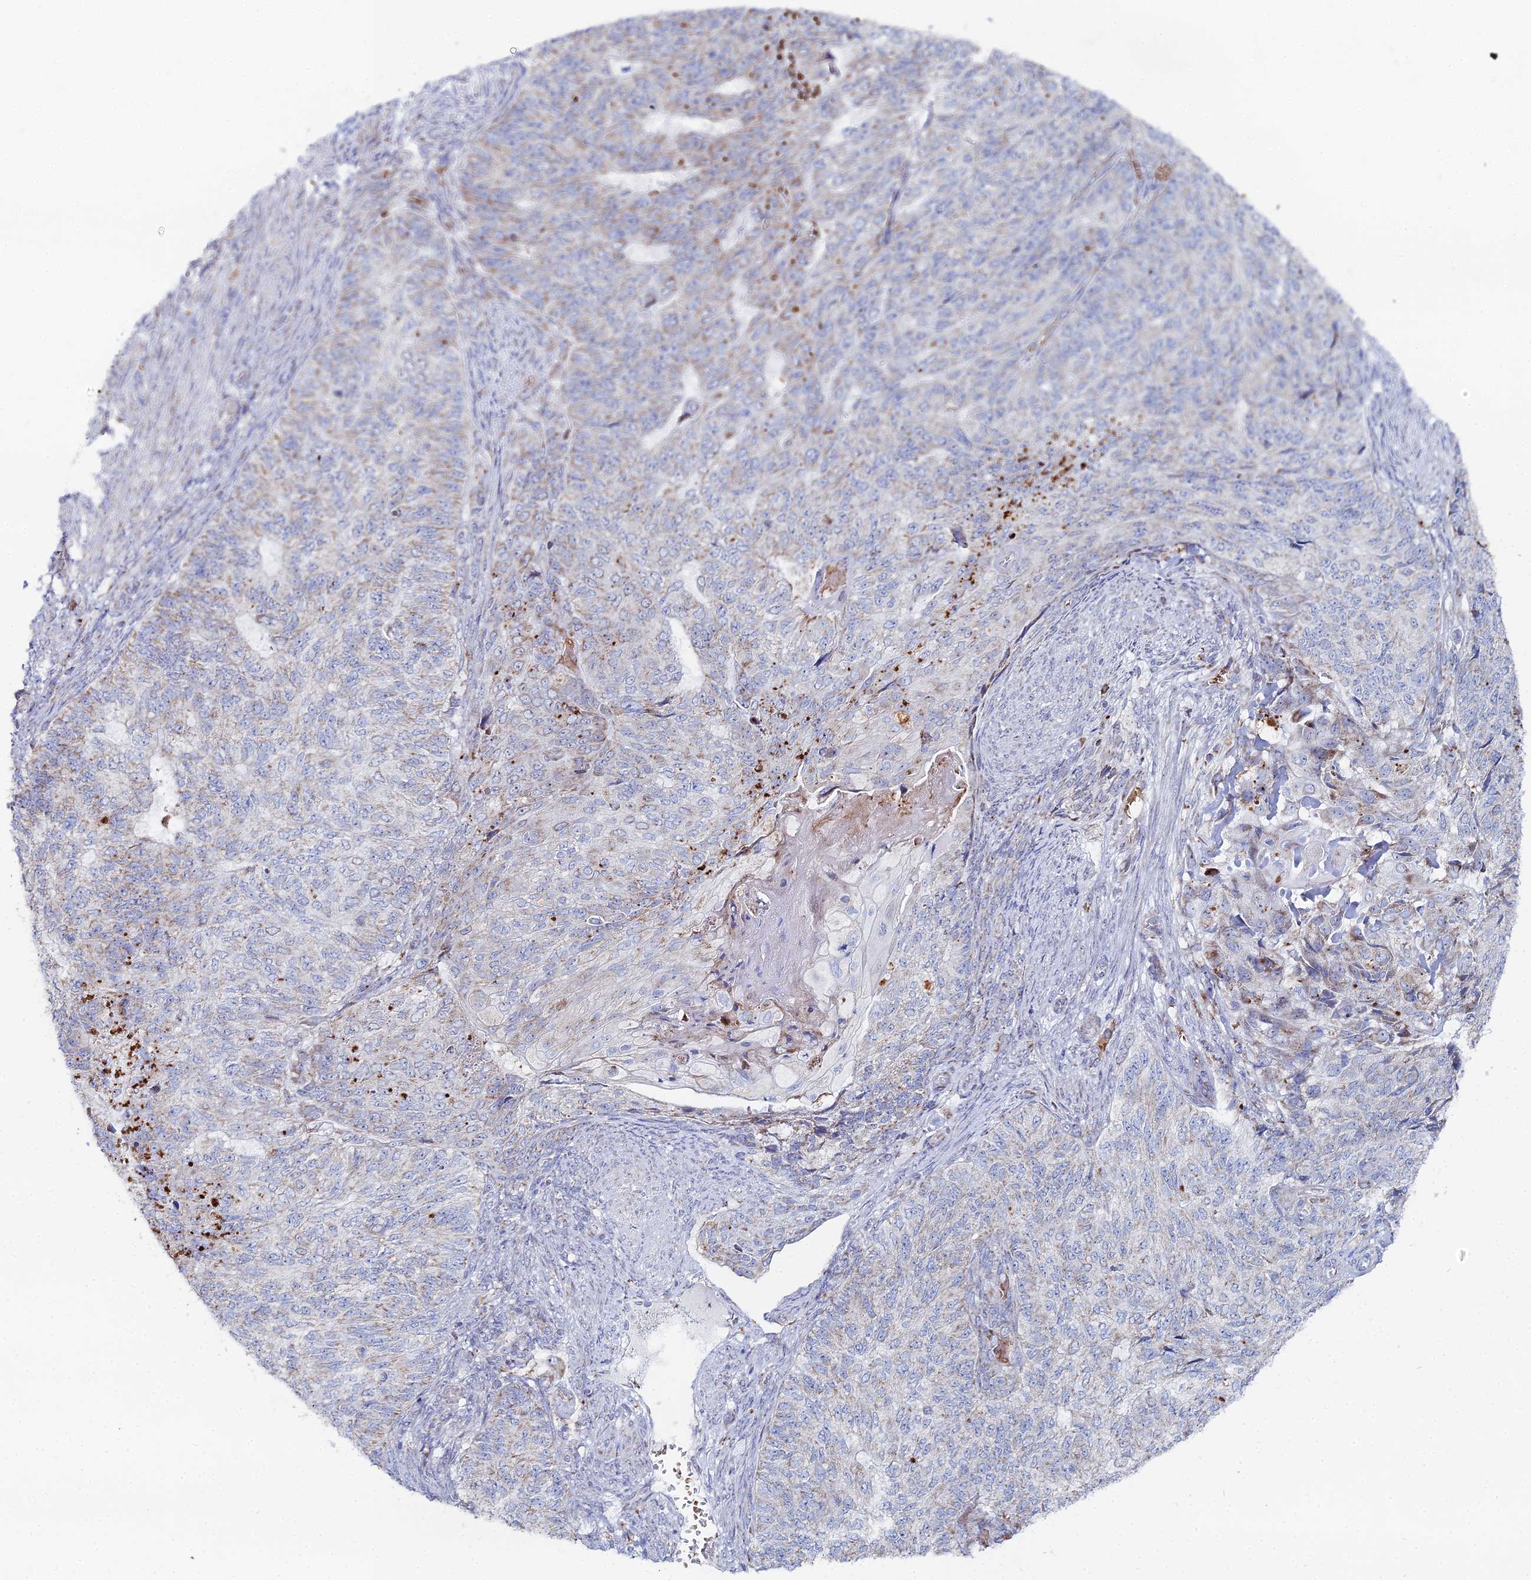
{"staining": {"intensity": "moderate", "quantity": "<25%", "location": "cytoplasmic/membranous"}, "tissue": "endometrial cancer", "cell_type": "Tumor cells", "image_type": "cancer", "snomed": [{"axis": "morphology", "description": "Adenocarcinoma, NOS"}, {"axis": "topography", "description": "Endometrium"}], "caption": "Immunohistochemistry (IHC) (DAB) staining of adenocarcinoma (endometrial) reveals moderate cytoplasmic/membranous protein positivity in approximately <25% of tumor cells. Ihc stains the protein of interest in brown and the nuclei are stained blue.", "gene": "MPC1", "patient": {"sex": "female", "age": 32}}